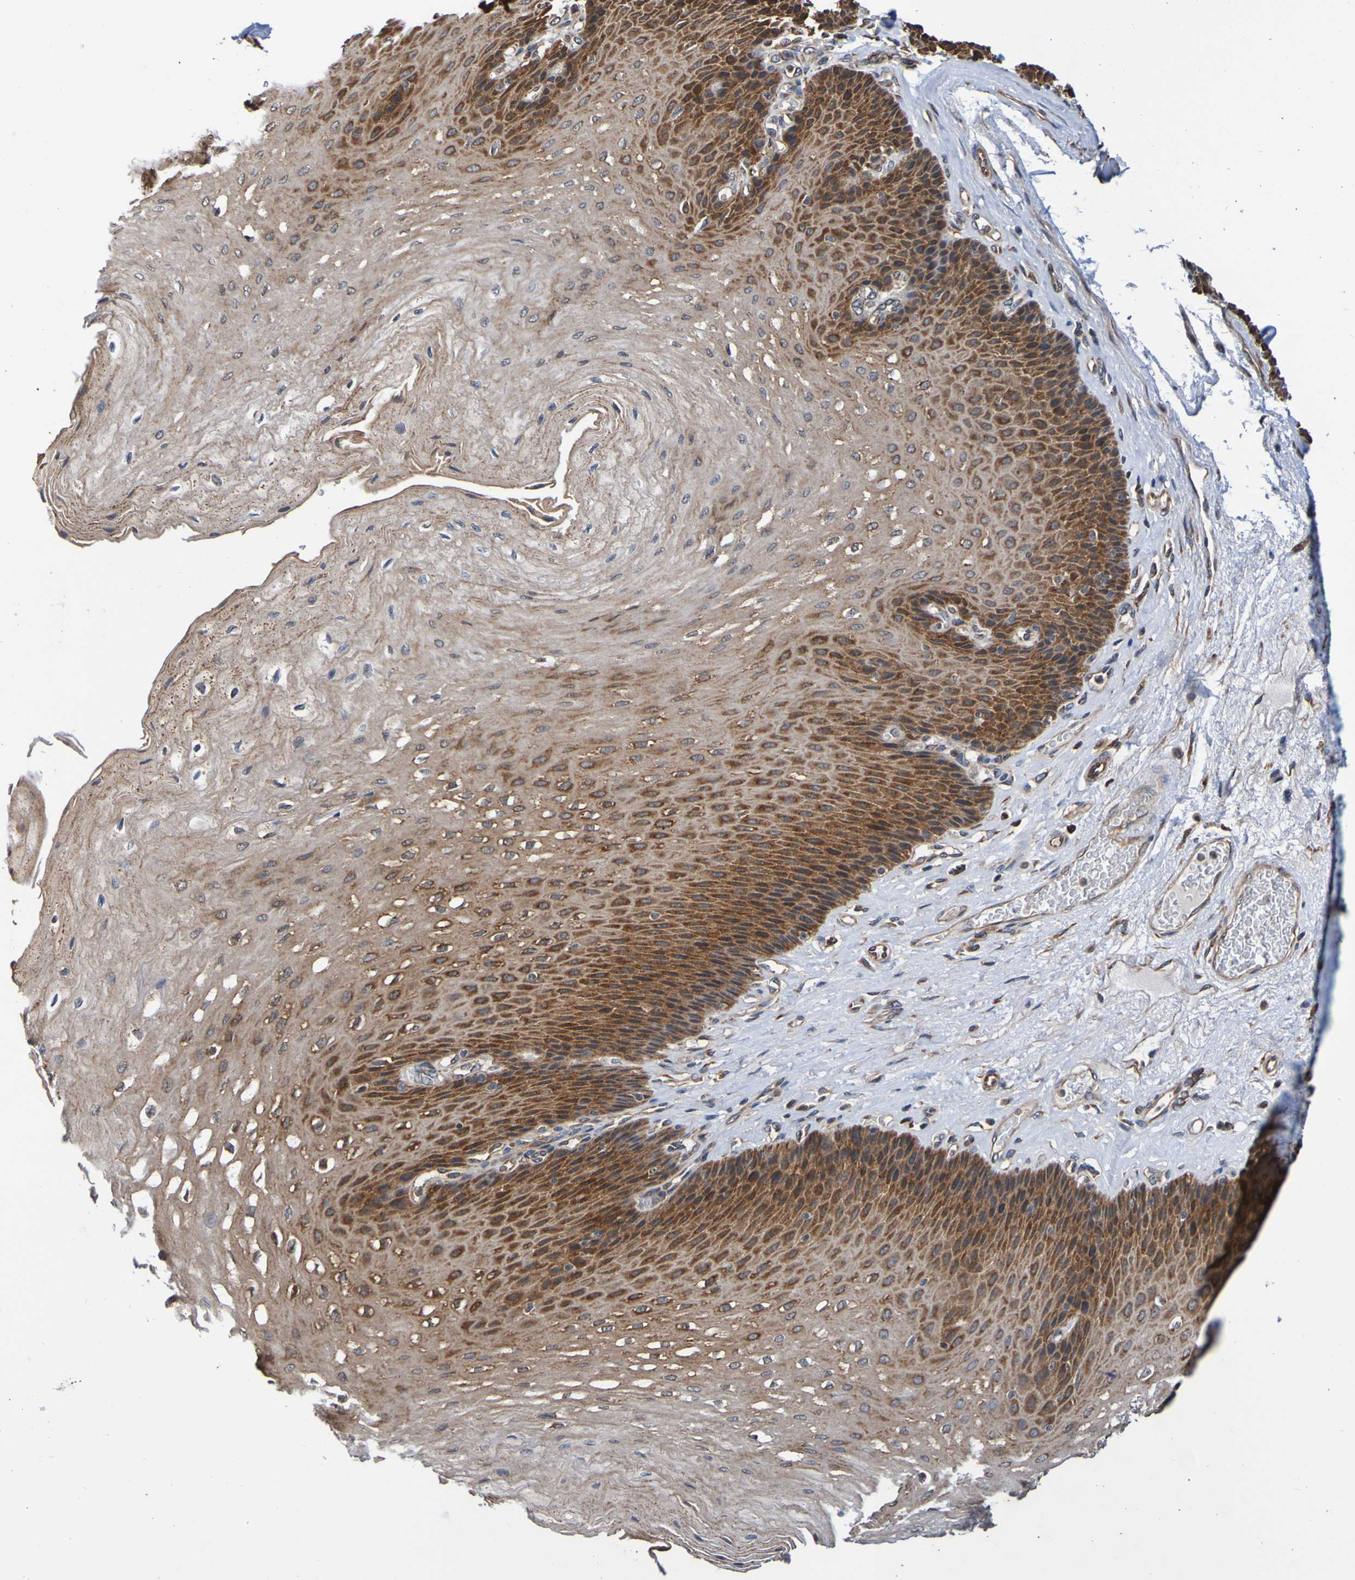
{"staining": {"intensity": "strong", "quantity": ">75%", "location": "cytoplasmic/membranous"}, "tissue": "esophagus", "cell_type": "Squamous epithelial cells", "image_type": "normal", "snomed": [{"axis": "morphology", "description": "Normal tissue, NOS"}, {"axis": "topography", "description": "Esophagus"}], "caption": "This histopathology image reveals immunohistochemistry staining of normal esophagus, with high strong cytoplasmic/membranous expression in about >75% of squamous epithelial cells.", "gene": "AXIN1", "patient": {"sex": "female", "age": 72}}